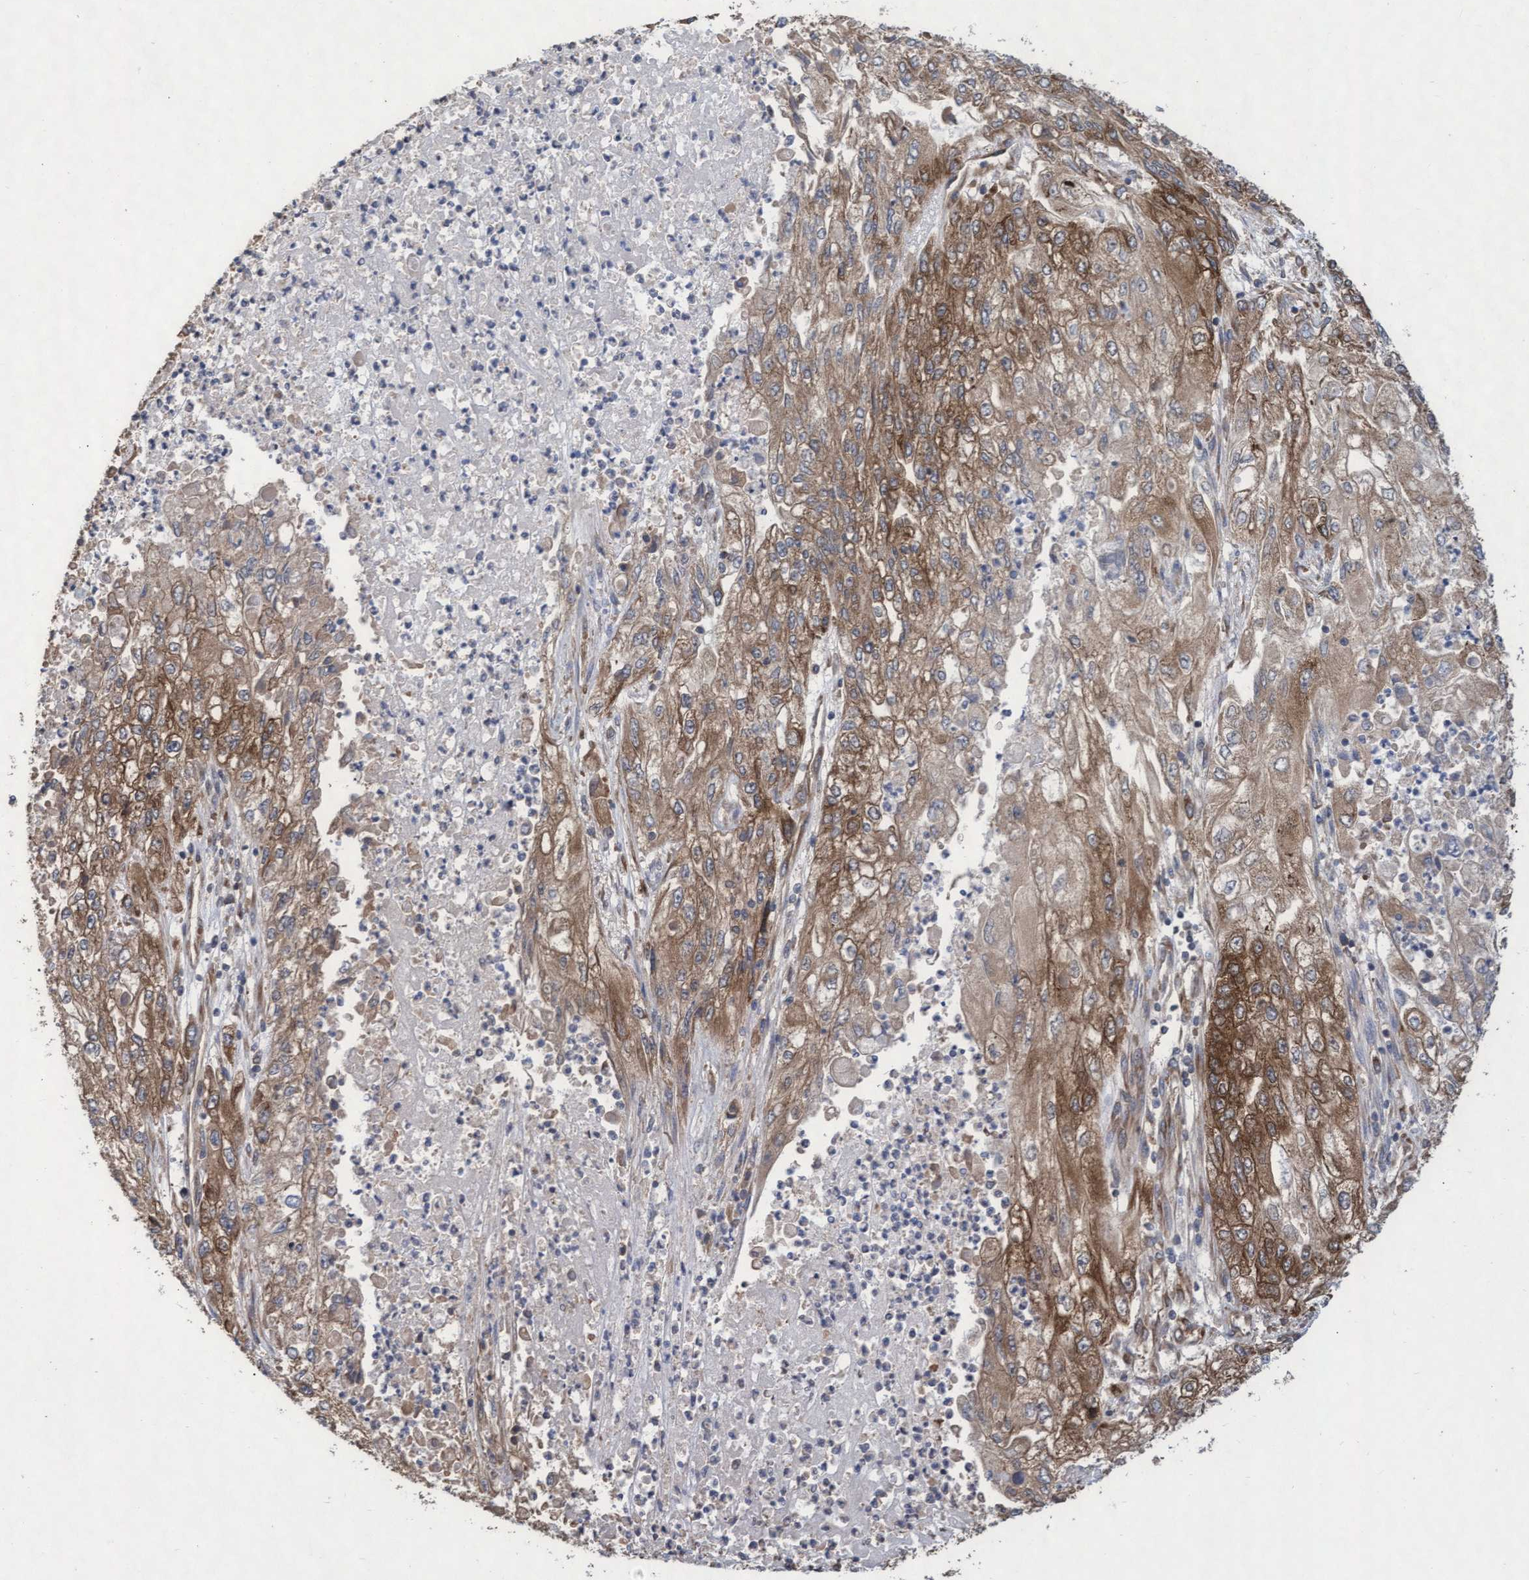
{"staining": {"intensity": "moderate", "quantity": ">75%", "location": "cytoplasmic/membranous"}, "tissue": "endometrial cancer", "cell_type": "Tumor cells", "image_type": "cancer", "snomed": [{"axis": "morphology", "description": "Adenocarcinoma, NOS"}, {"axis": "topography", "description": "Endometrium"}], "caption": "Moderate cytoplasmic/membranous positivity is identified in about >75% of tumor cells in endometrial cancer (adenocarcinoma).", "gene": "ABCF2", "patient": {"sex": "female", "age": 49}}